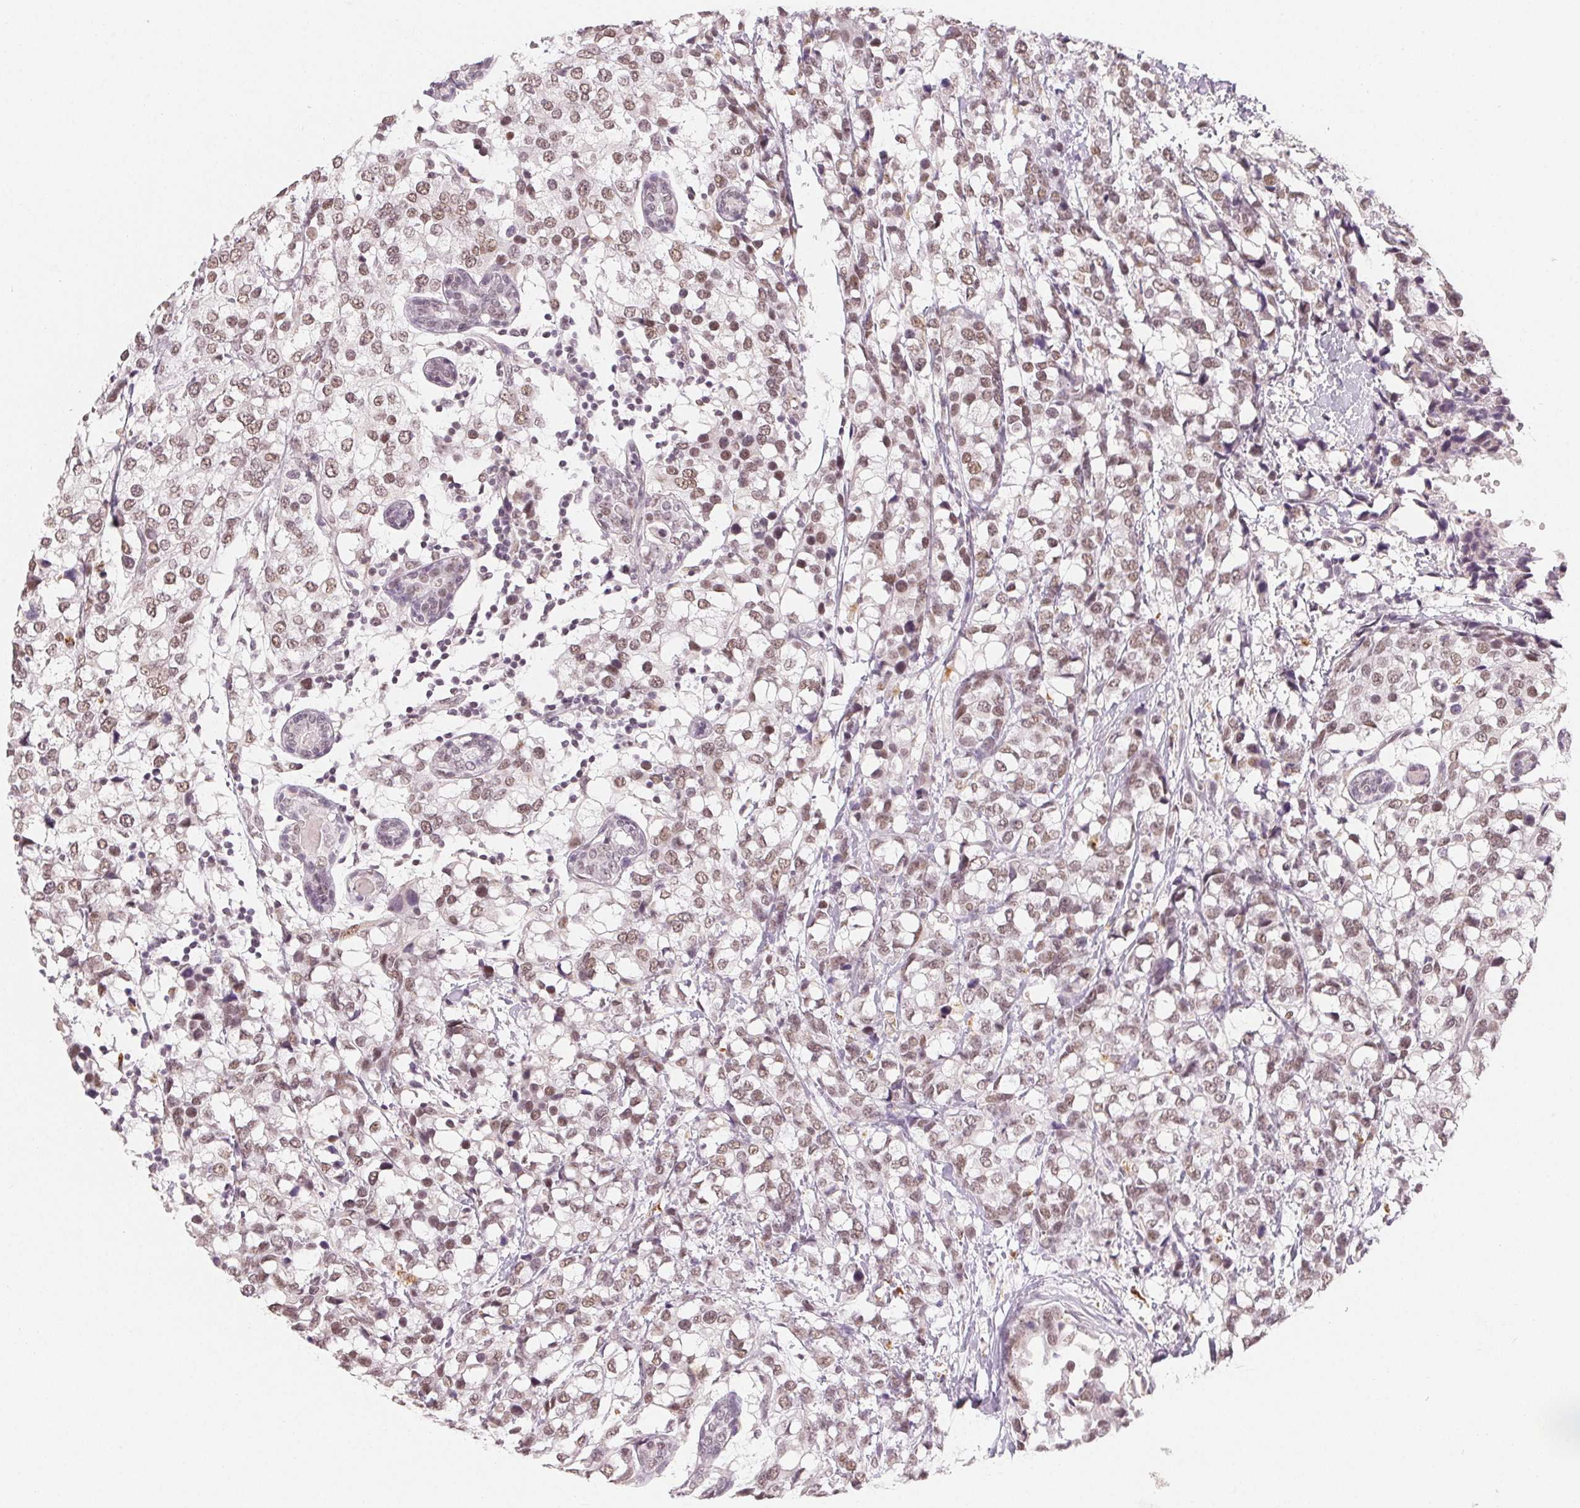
{"staining": {"intensity": "weak", "quantity": ">75%", "location": "nuclear"}, "tissue": "breast cancer", "cell_type": "Tumor cells", "image_type": "cancer", "snomed": [{"axis": "morphology", "description": "Lobular carcinoma"}, {"axis": "topography", "description": "Breast"}], "caption": "Human lobular carcinoma (breast) stained with a brown dye reveals weak nuclear positive expression in about >75% of tumor cells.", "gene": "NXF3", "patient": {"sex": "female", "age": 59}}